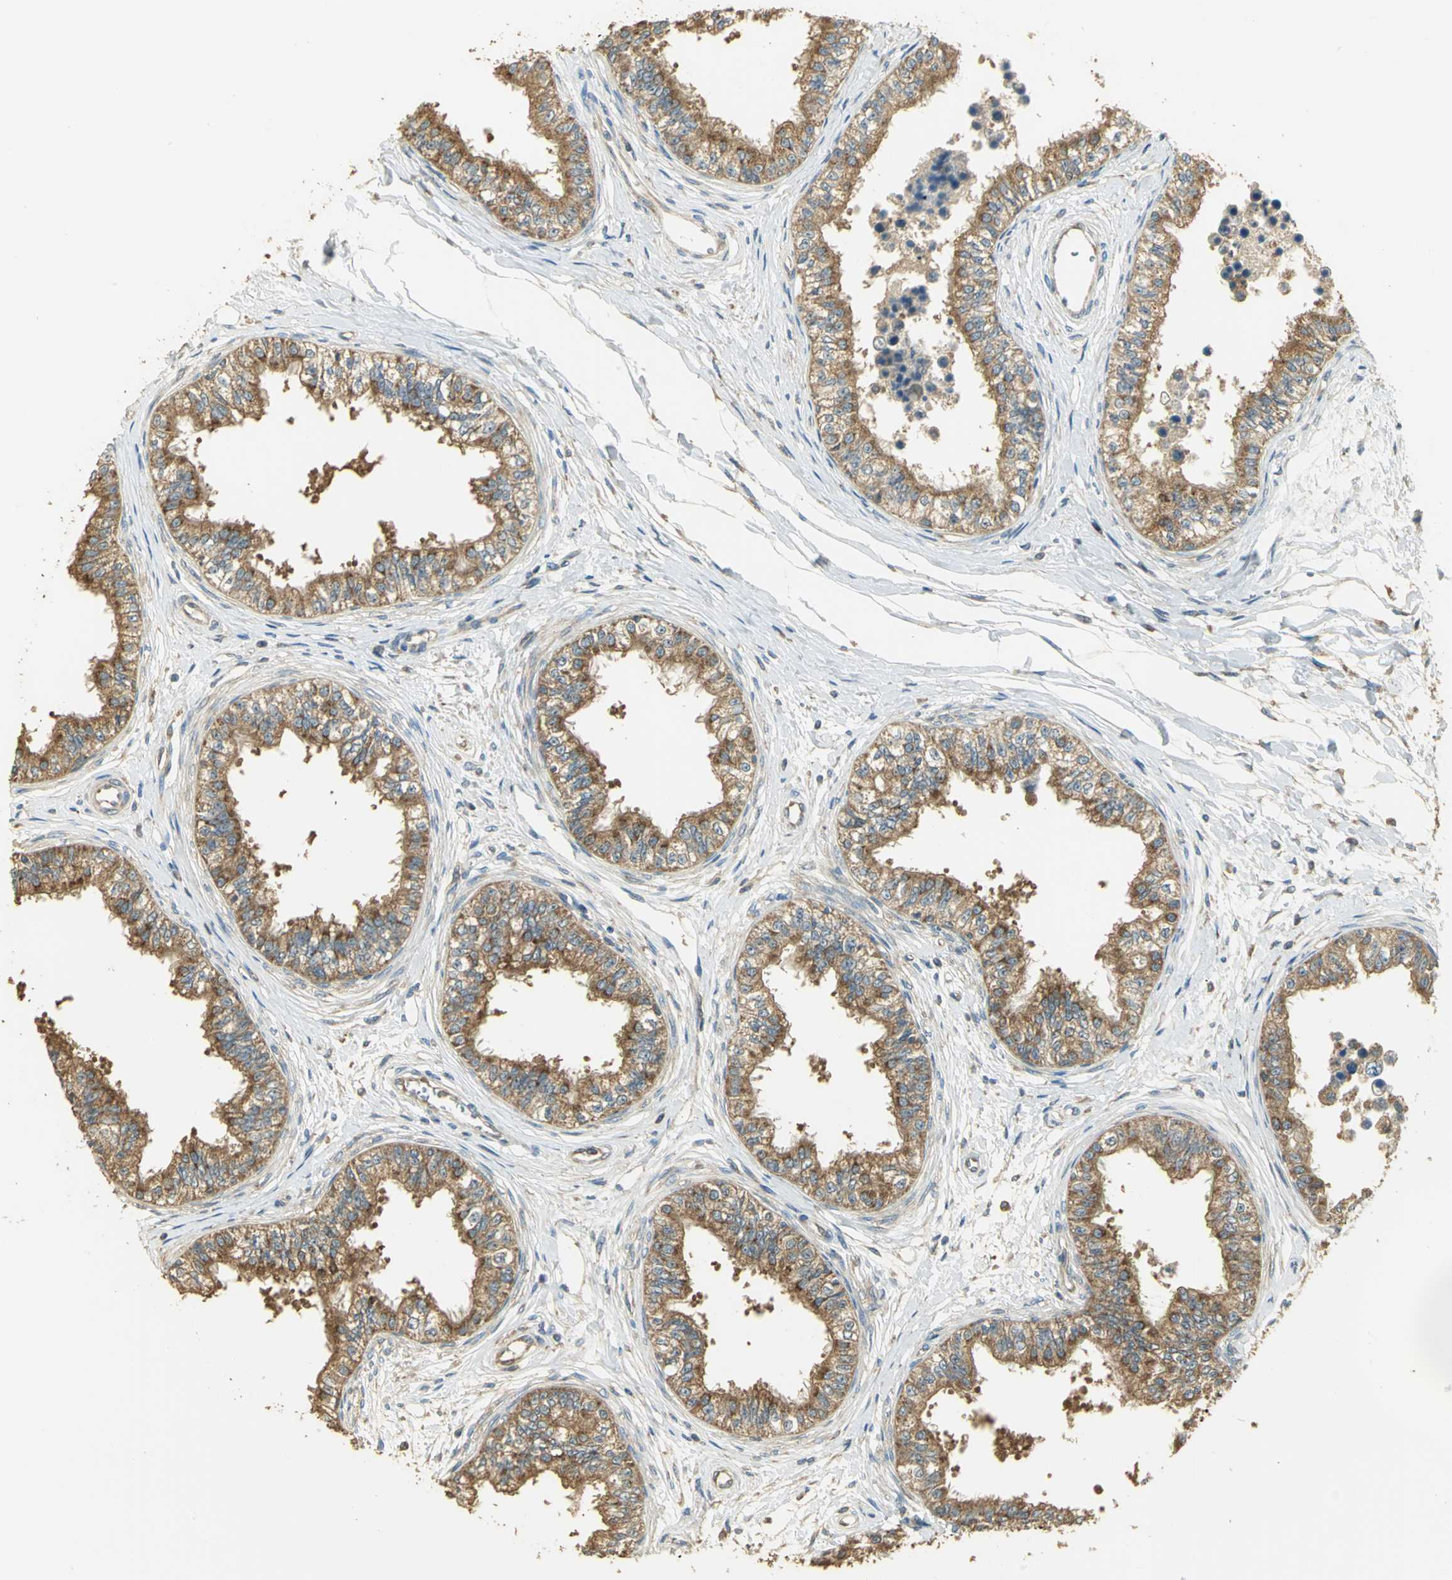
{"staining": {"intensity": "moderate", "quantity": ">75%", "location": "cytoplasmic/membranous"}, "tissue": "epididymis", "cell_type": "Glandular cells", "image_type": "normal", "snomed": [{"axis": "morphology", "description": "Normal tissue, NOS"}, {"axis": "morphology", "description": "Adenocarcinoma, metastatic, NOS"}, {"axis": "topography", "description": "Testis"}, {"axis": "topography", "description": "Epididymis"}], "caption": "Immunohistochemistry (IHC) (DAB) staining of unremarkable epididymis reveals moderate cytoplasmic/membranous protein positivity in about >75% of glandular cells.", "gene": "RARS1", "patient": {"sex": "male", "age": 26}}